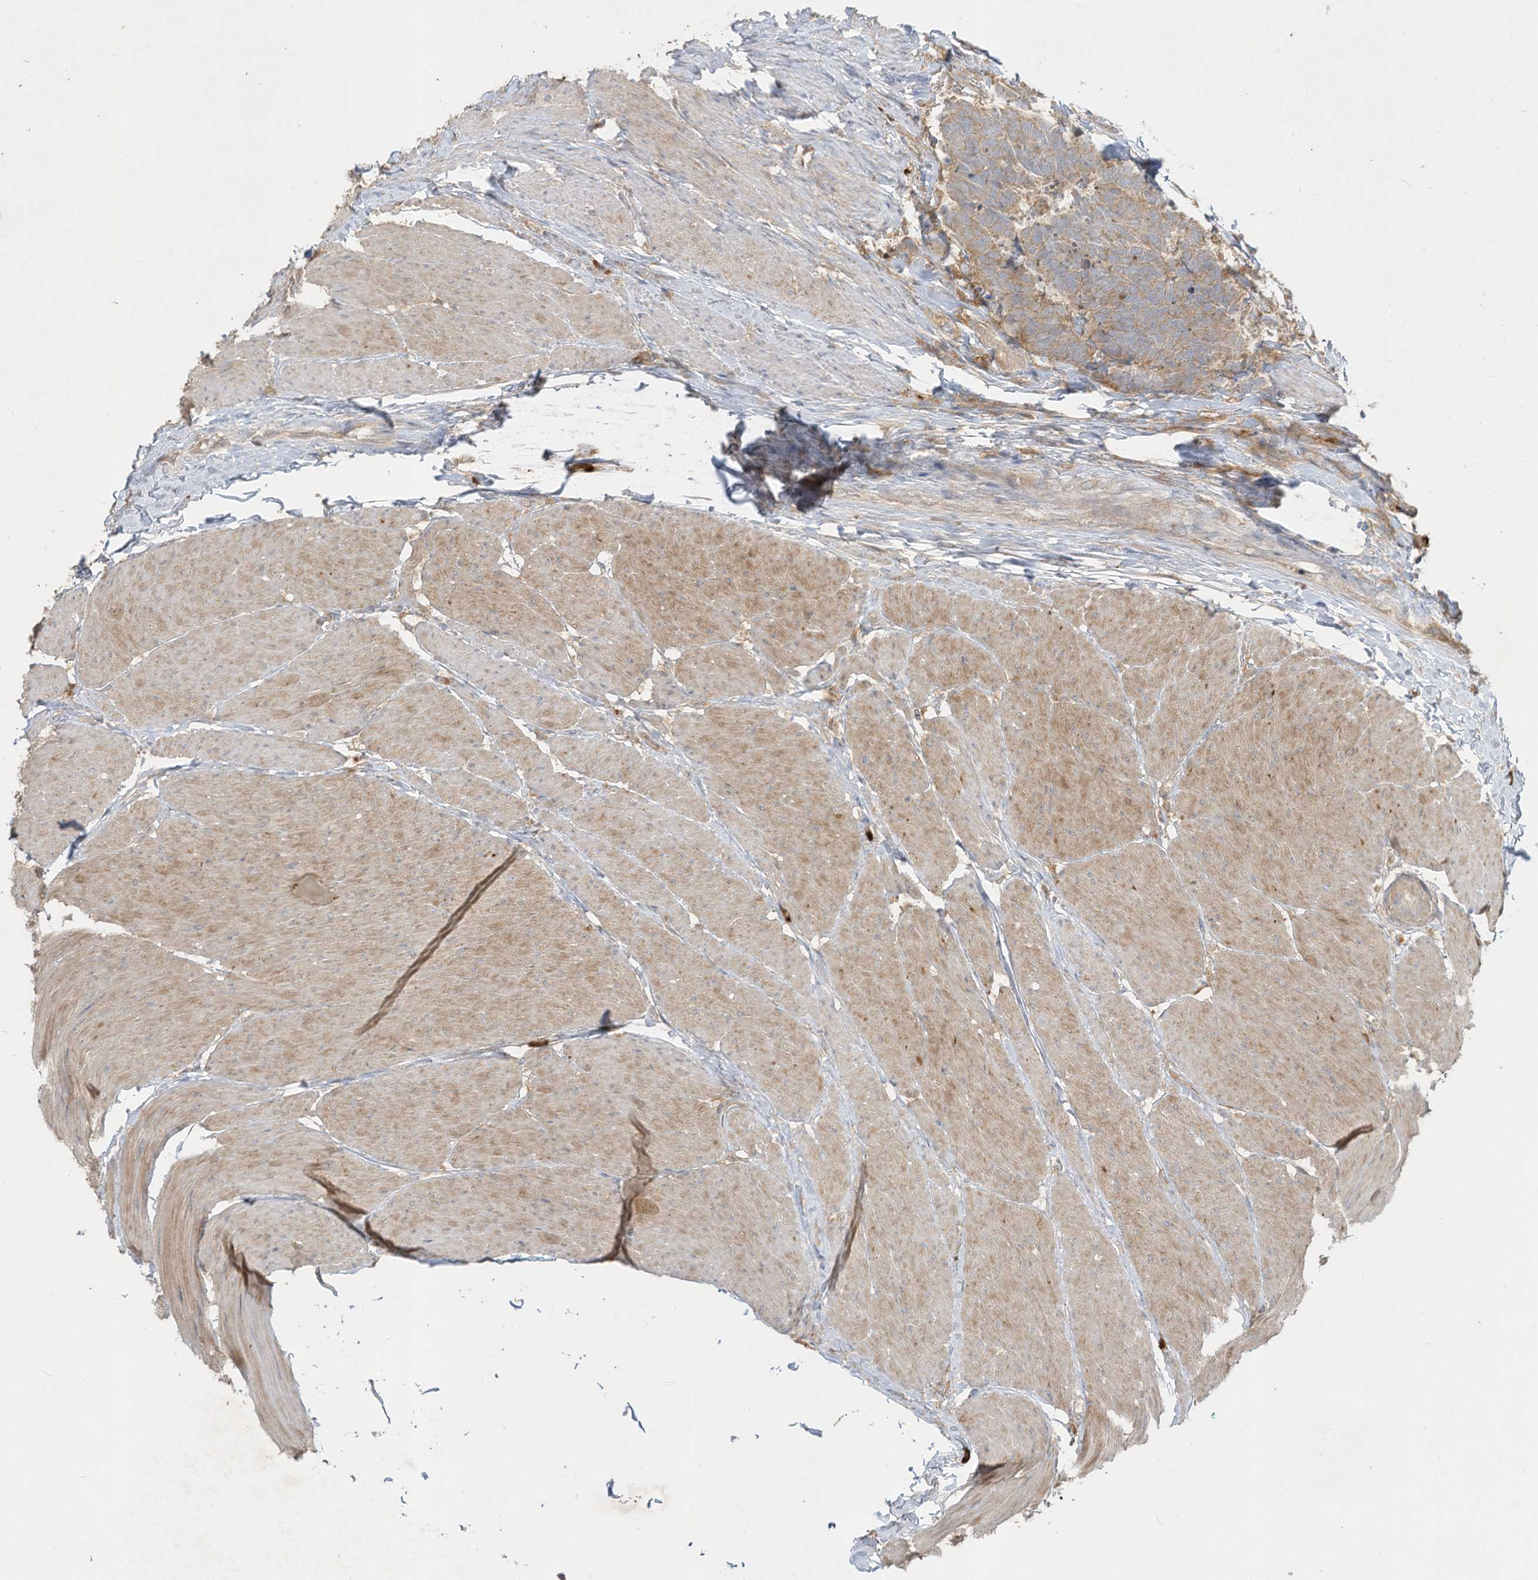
{"staining": {"intensity": "weak", "quantity": ">75%", "location": "cytoplasmic/membranous"}, "tissue": "carcinoid", "cell_type": "Tumor cells", "image_type": "cancer", "snomed": [{"axis": "morphology", "description": "Carcinoma, NOS"}, {"axis": "morphology", "description": "Carcinoid, malignant, NOS"}, {"axis": "topography", "description": "Urinary bladder"}], "caption": "Protein positivity by immunohistochemistry exhibits weak cytoplasmic/membranous expression in approximately >75% of tumor cells in carcinoid.", "gene": "LDAH", "patient": {"sex": "male", "age": 57}}